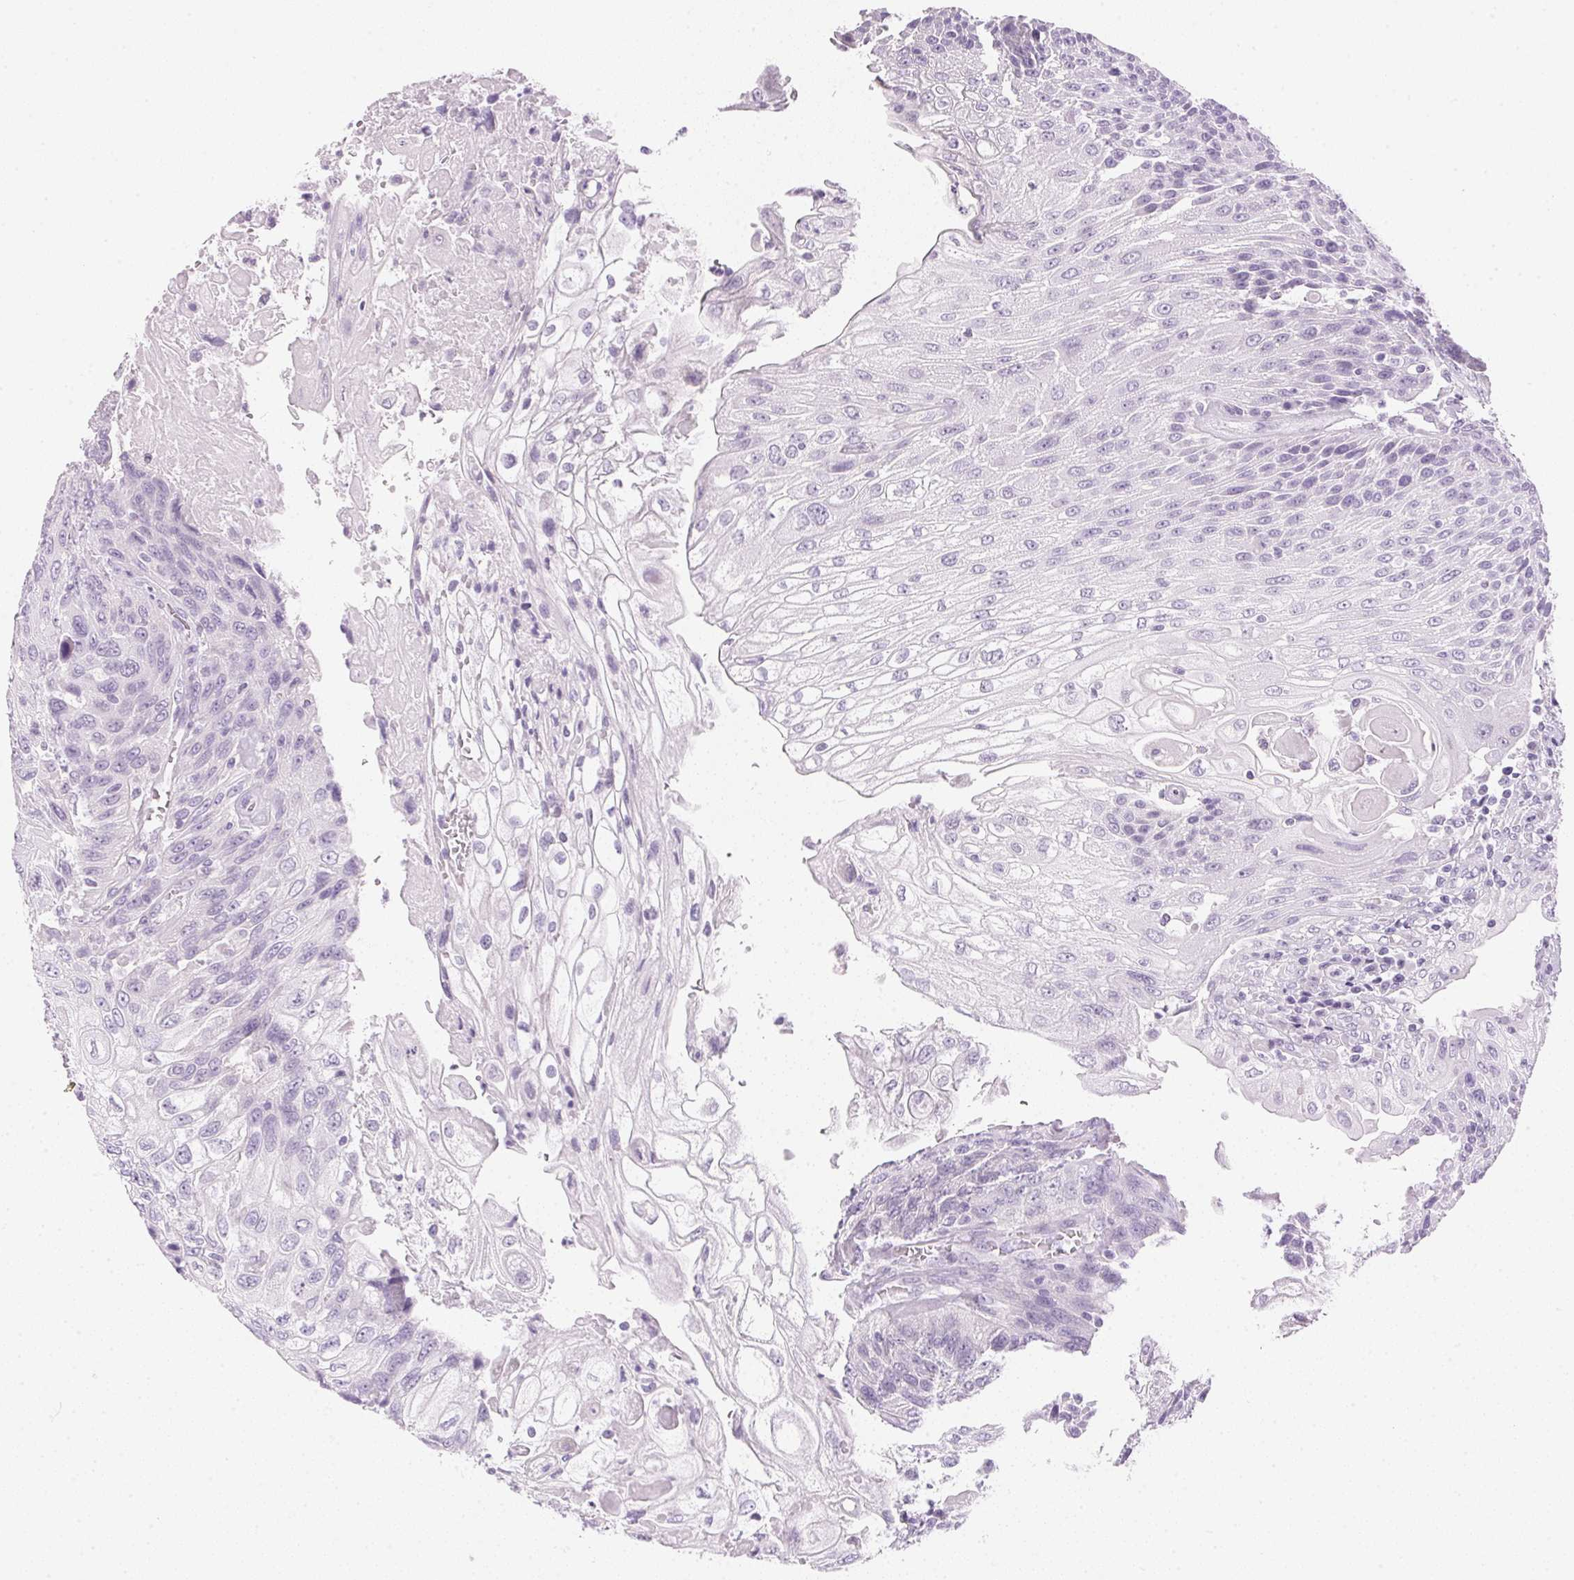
{"staining": {"intensity": "negative", "quantity": "none", "location": "none"}, "tissue": "urothelial cancer", "cell_type": "Tumor cells", "image_type": "cancer", "snomed": [{"axis": "morphology", "description": "Urothelial carcinoma, High grade"}, {"axis": "topography", "description": "Urinary bladder"}], "caption": "Immunohistochemistry image of neoplastic tissue: human urothelial carcinoma (high-grade) stained with DAB shows no significant protein expression in tumor cells.", "gene": "IGFBP1", "patient": {"sex": "female", "age": 70}}